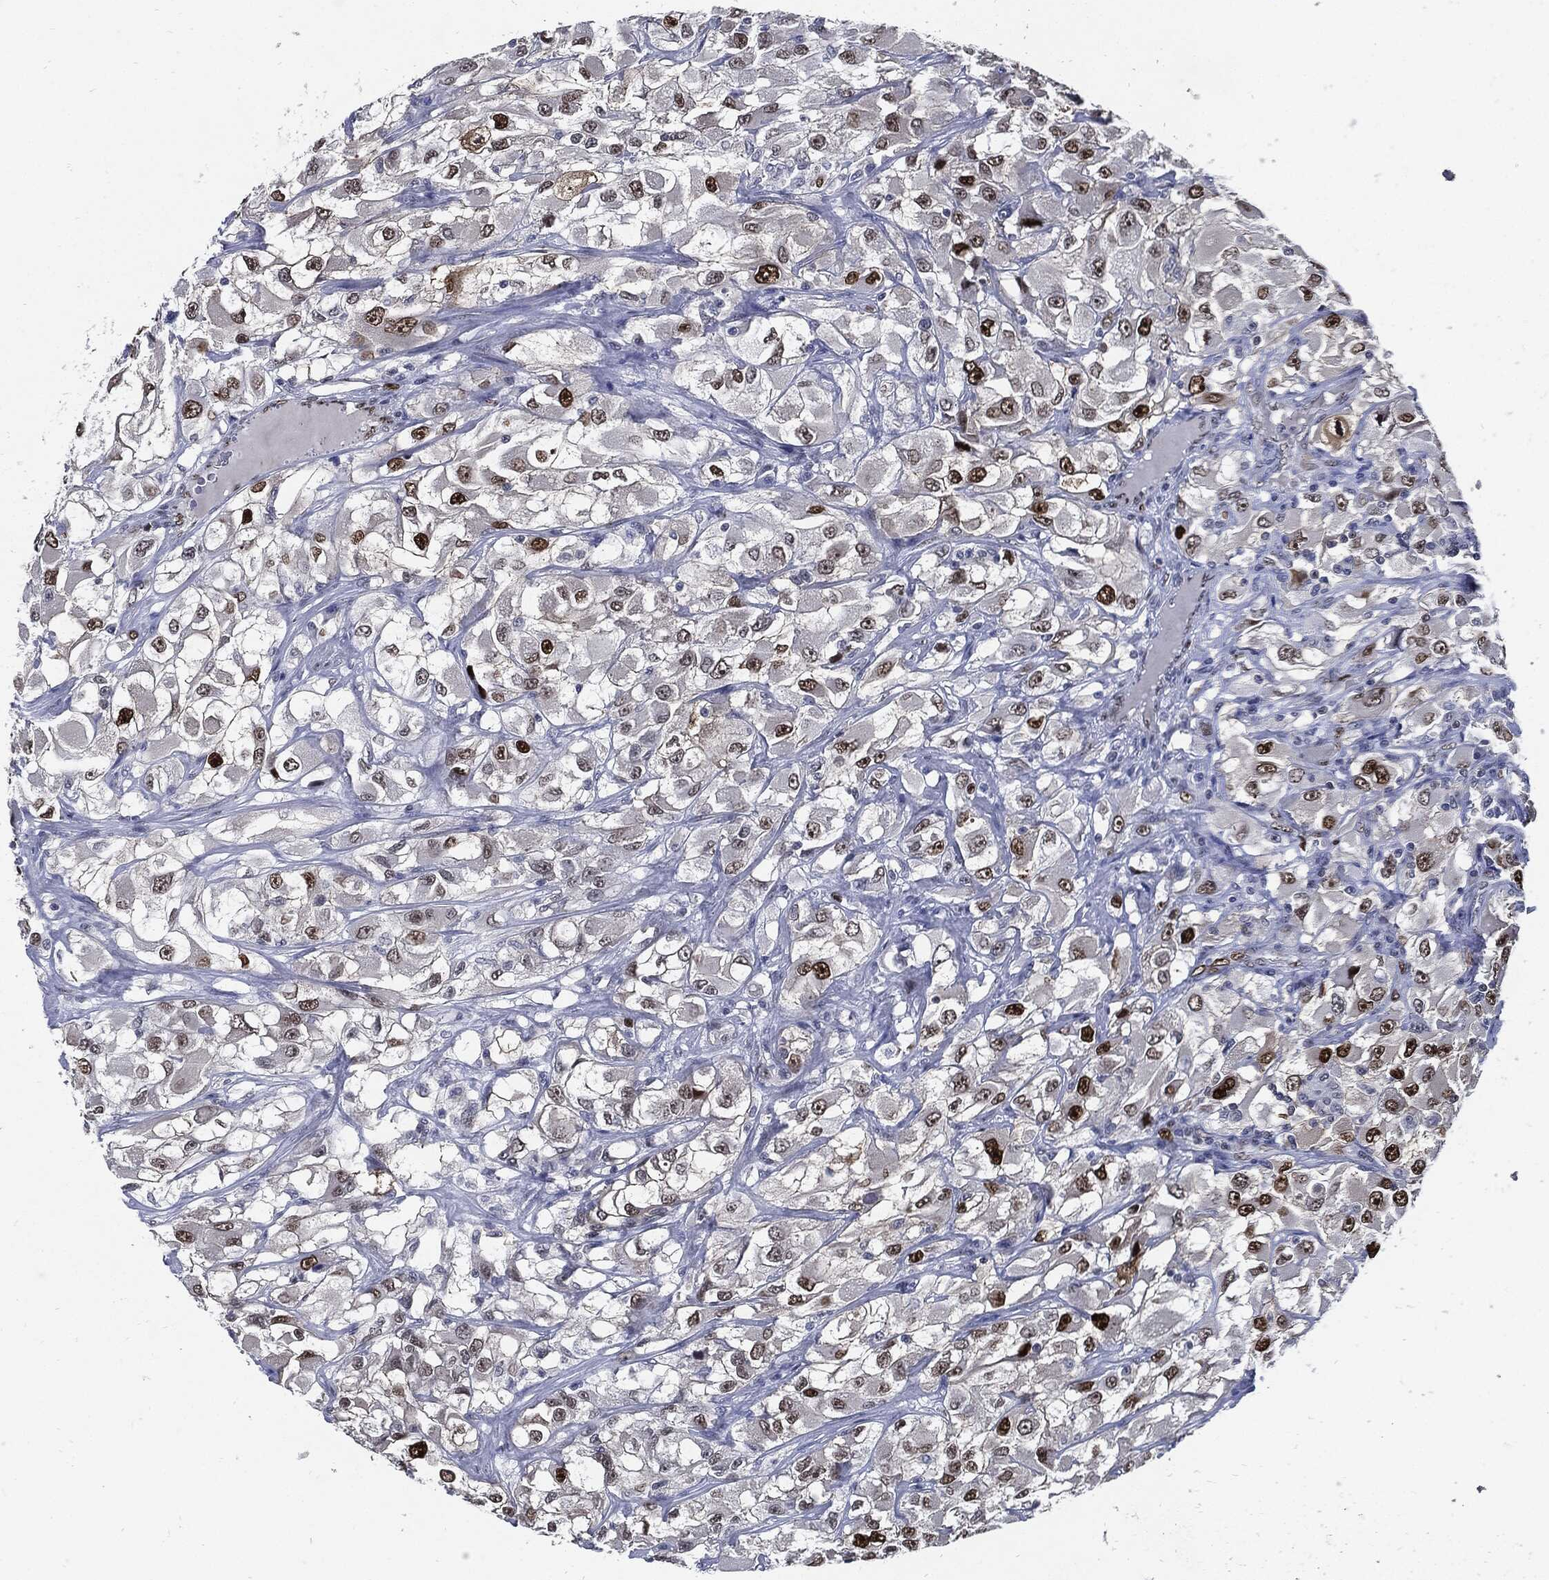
{"staining": {"intensity": "strong", "quantity": "<25%", "location": "nuclear"}, "tissue": "renal cancer", "cell_type": "Tumor cells", "image_type": "cancer", "snomed": [{"axis": "morphology", "description": "Adenocarcinoma, NOS"}, {"axis": "topography", "description": "Kidney"}], "caption": "This is a photomicrograph of immunohistochemistry staining of renal adenocarcinoma, which shows strong positivity in the nuclear of tumor cells.", "gene": "NBN", "patient": {"sex": "female", "age": 52}}